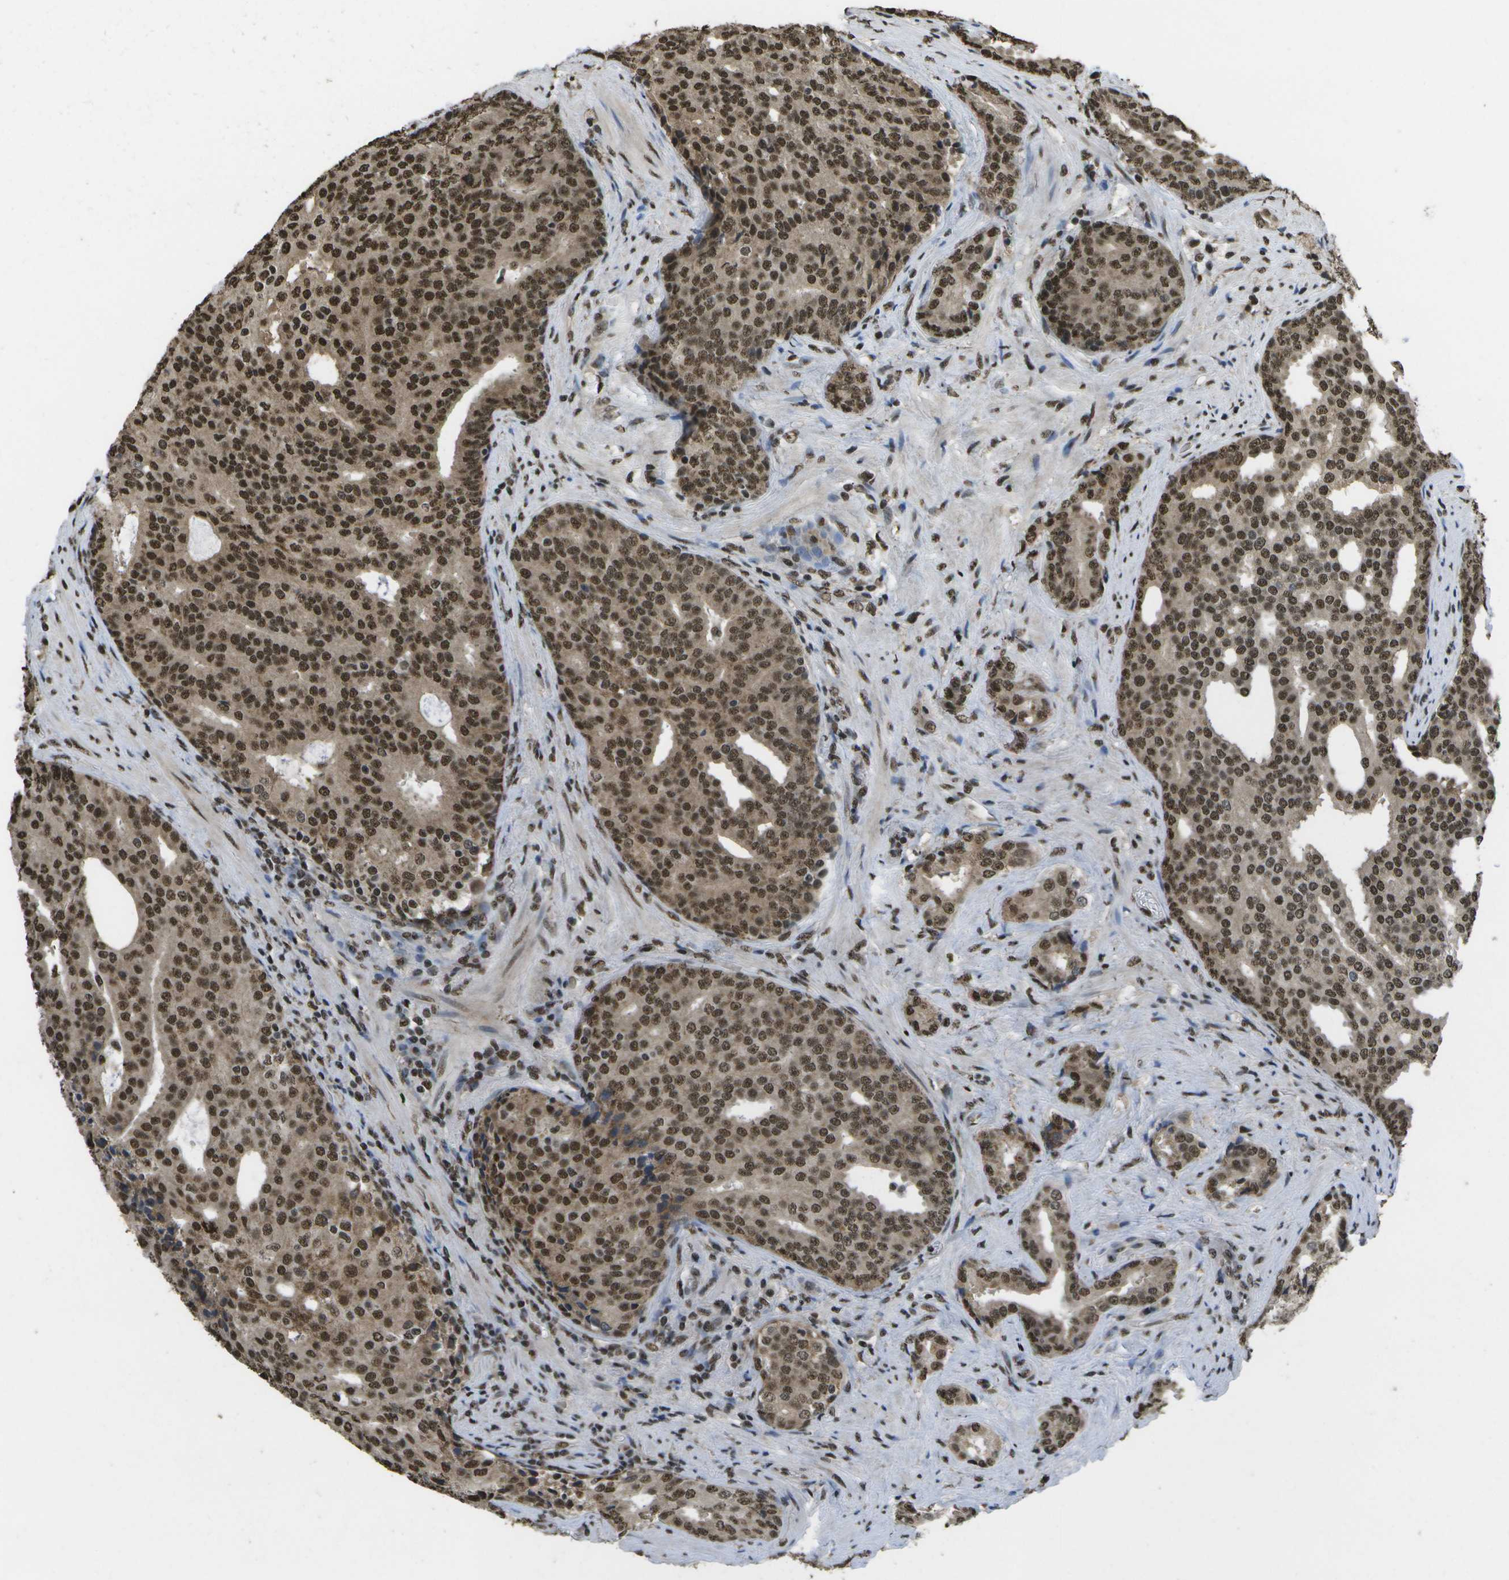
{"staining": {"intensity": "strong", "quantity": ">75%", "location": "cytoplasmic/membranous,nuclear"}, "tissue": "prostate cancer", "cell_type": "Tumor cells", "image_type": "cancer", "snomed": [{"axis": "morphology", "description": "Adenocarcinoma, High grade"}, {"axis": "topography", "description": "Prostate"}], "caption": "This photomicrograph shows IHC staining of prostate cancer (high-grade adenocarcinoma), with high strong cytoplasmic/membranous and nuclear staining in about >75% of tumor cells.", "gene": "SPEN", "patient": {"sex": "male", "age": 71}}